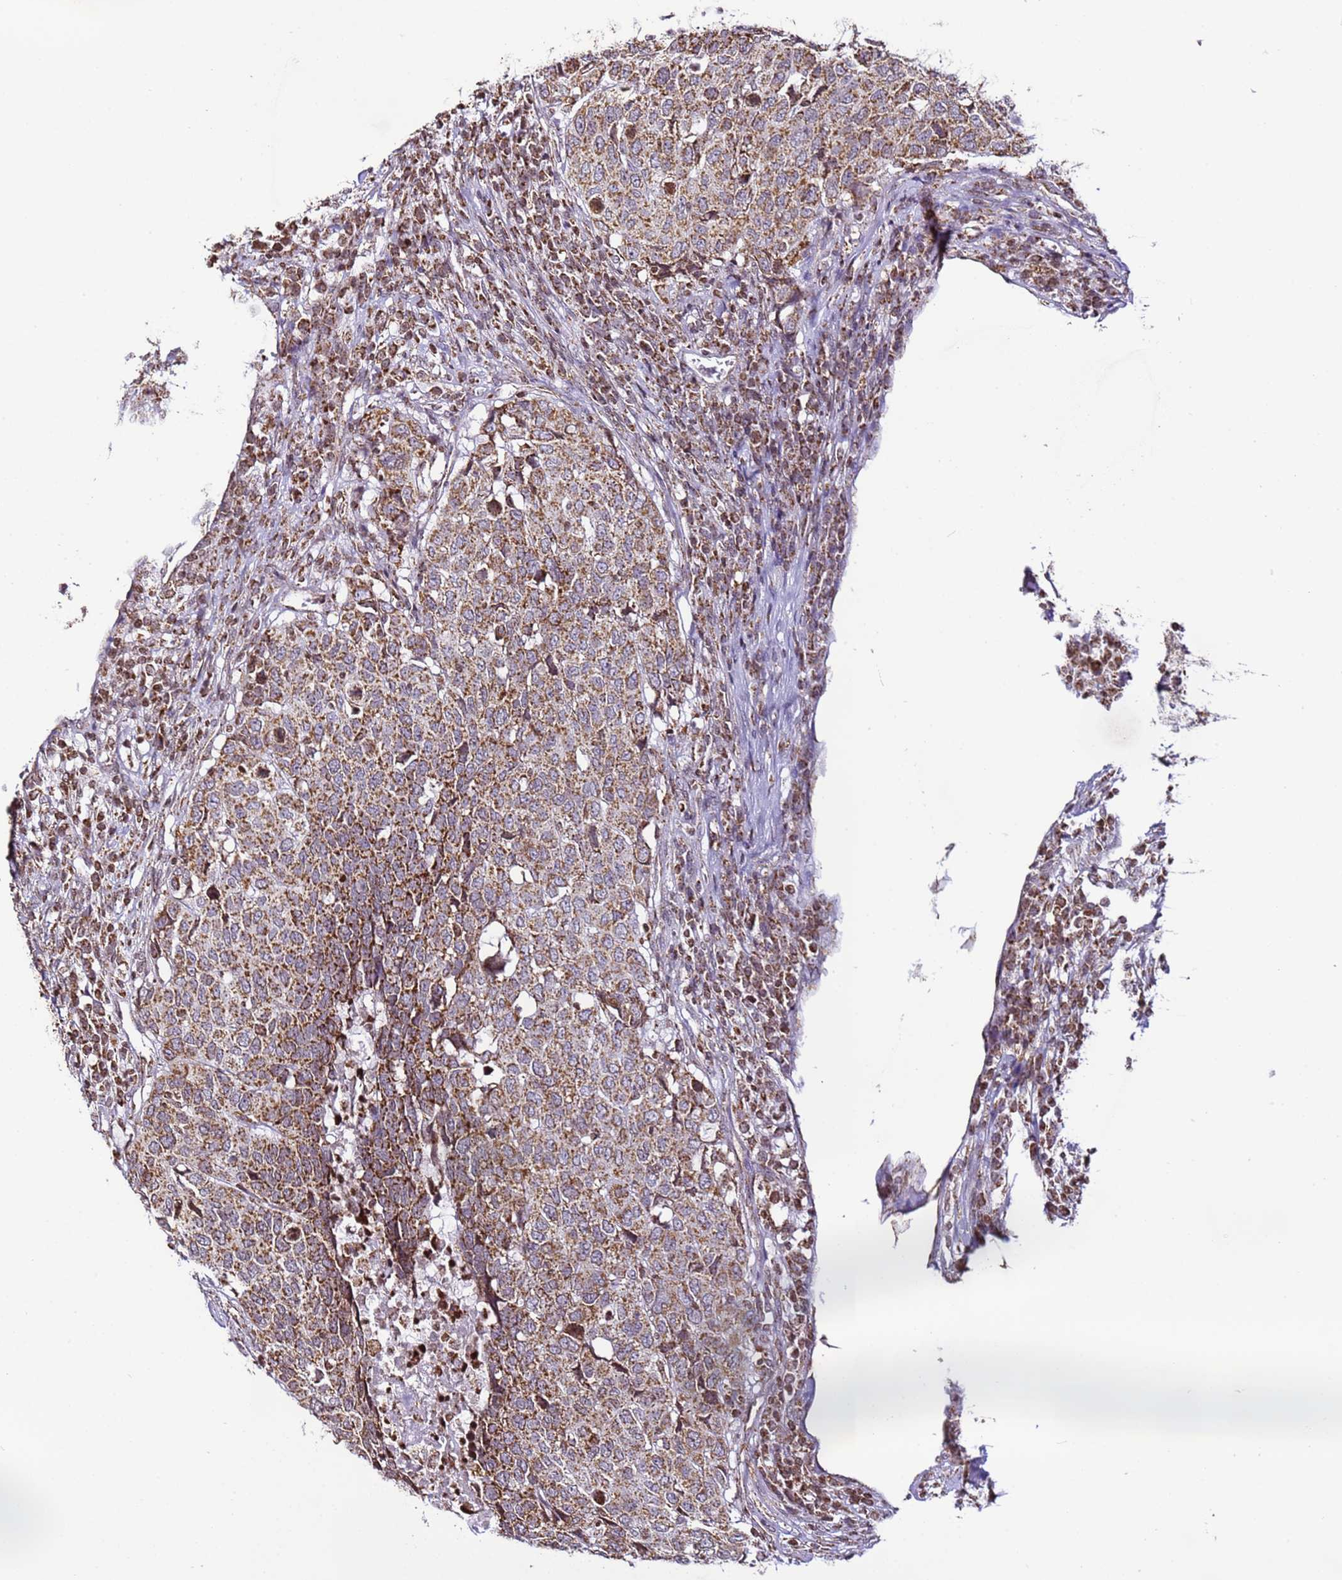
{"staining": {"intensity": "strong", "quantity": ">75%", "location": "cytoplasmic/membranous"}, "tissue": "head and neck cancer", "cell_type": "Tumor cells", "image_type": "cancer", "snomed": [{"axis": "morphology", "description": "Squamous cell carcinoma, NOS"}, {"axis": "topography", "description": "Head-Neck"}], "caption": "Tumor cells exhibit high levels of strong cytoplasmic/membranous expression in approximately >75% of cells in human head and neck squamous cell carcinoma.", "gene": "HSPE1", "patient": {"sex": "male", "age": 66}}